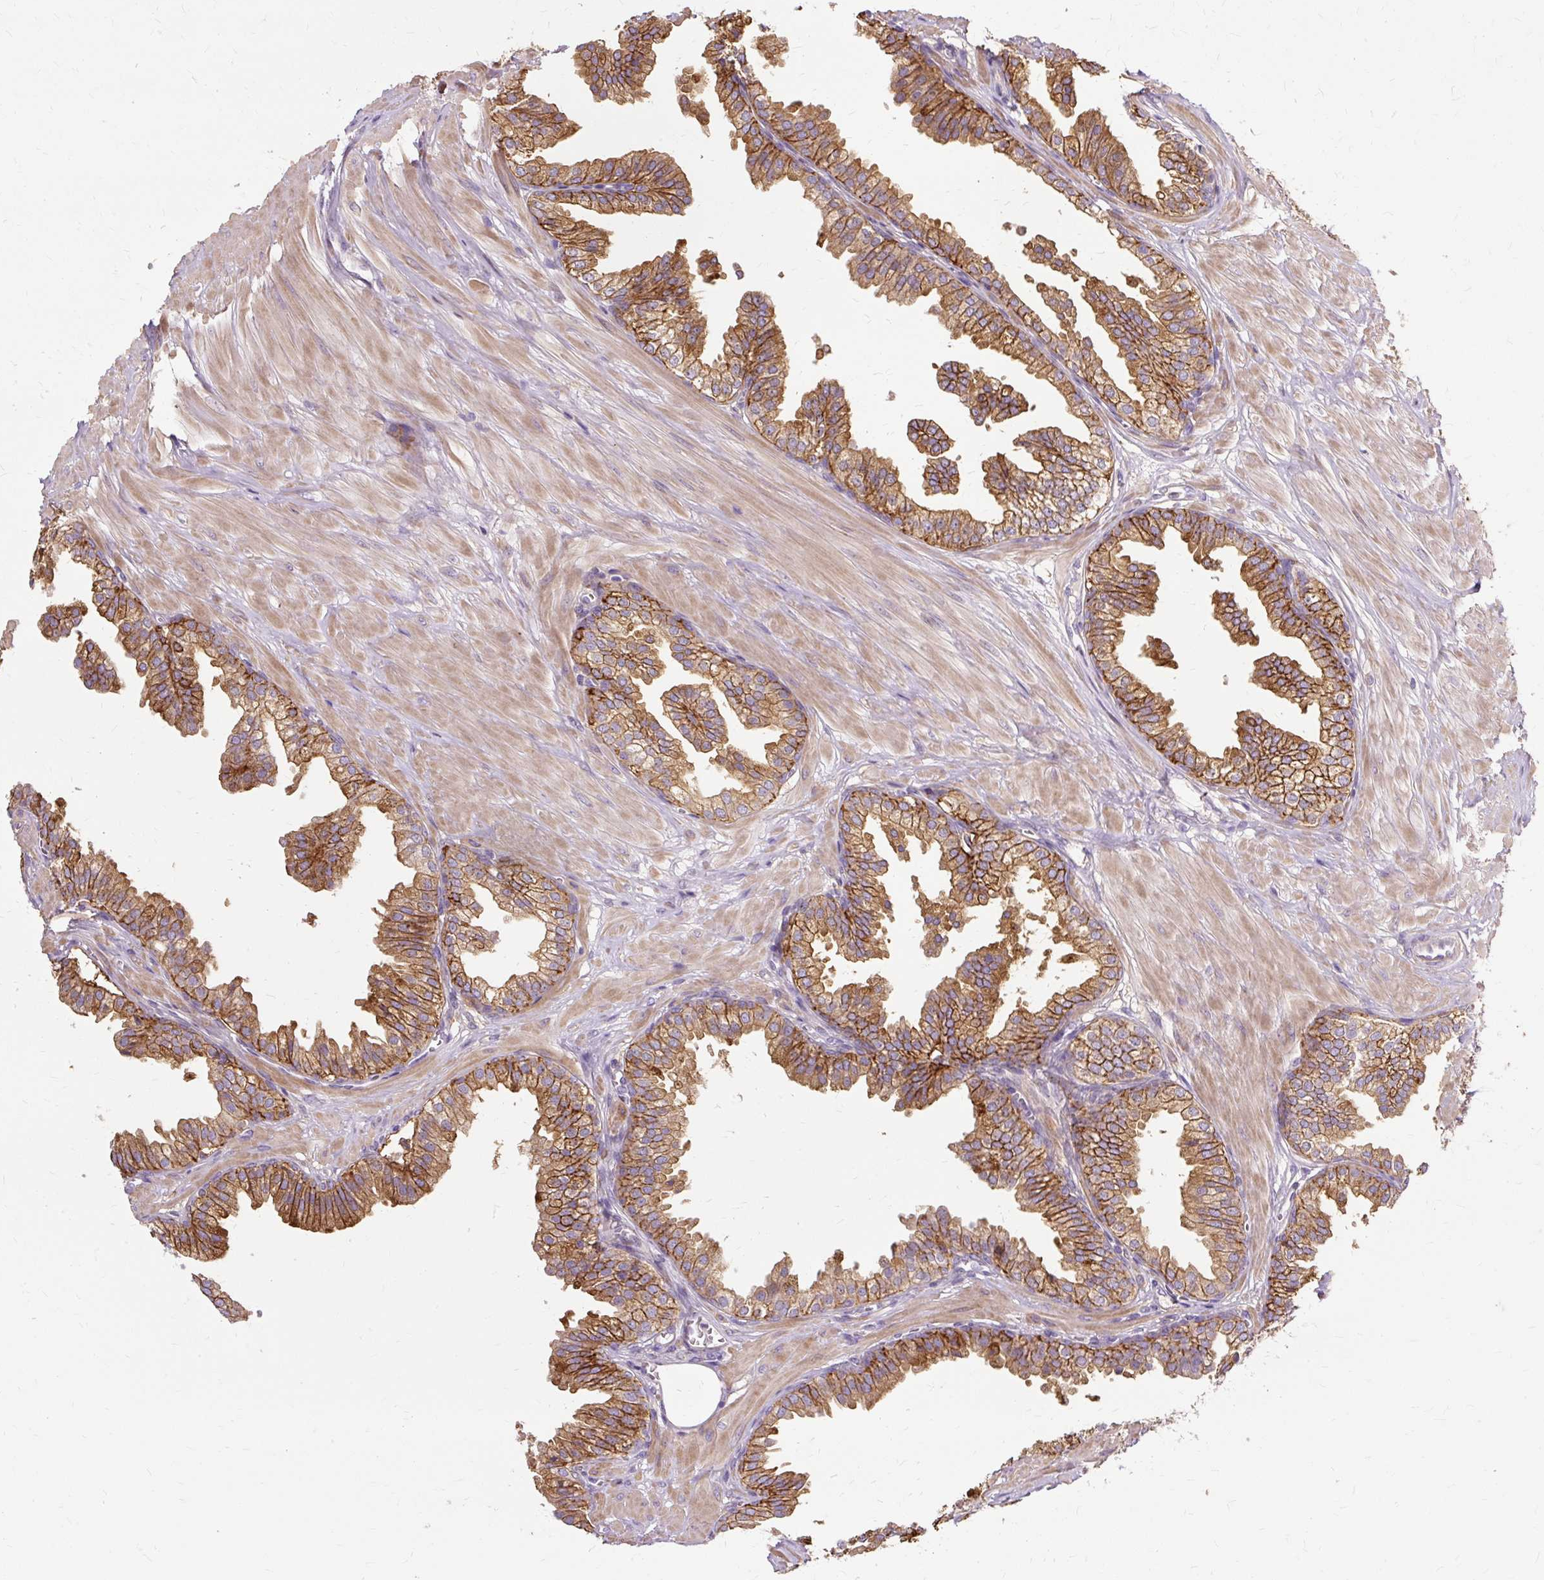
{"staining": {"intensity": "moderate", "quantity": ">75%", "location": "cytoplasmic/membranous"}, "tissue": "prostate", "cell_type": "Glandular cells", "image_type": "normal", "snomed": [{"axis": "morphology", "description": "Normal tissue, NOS"}, {"axis": "topography", "description": "Prostate"}, {"axis": "topography", "description": "Peripheral nerve tissue"}], "caption": "An immunohistochemistry (IHC) micrograph of benign tissue is shown. Protein staining in brown shows moderate cytoplasmic/membranous positivity in prostate within glandular cells.", "gene": "TSPAN8", "patient": {"sex": "male", "age": 55}}